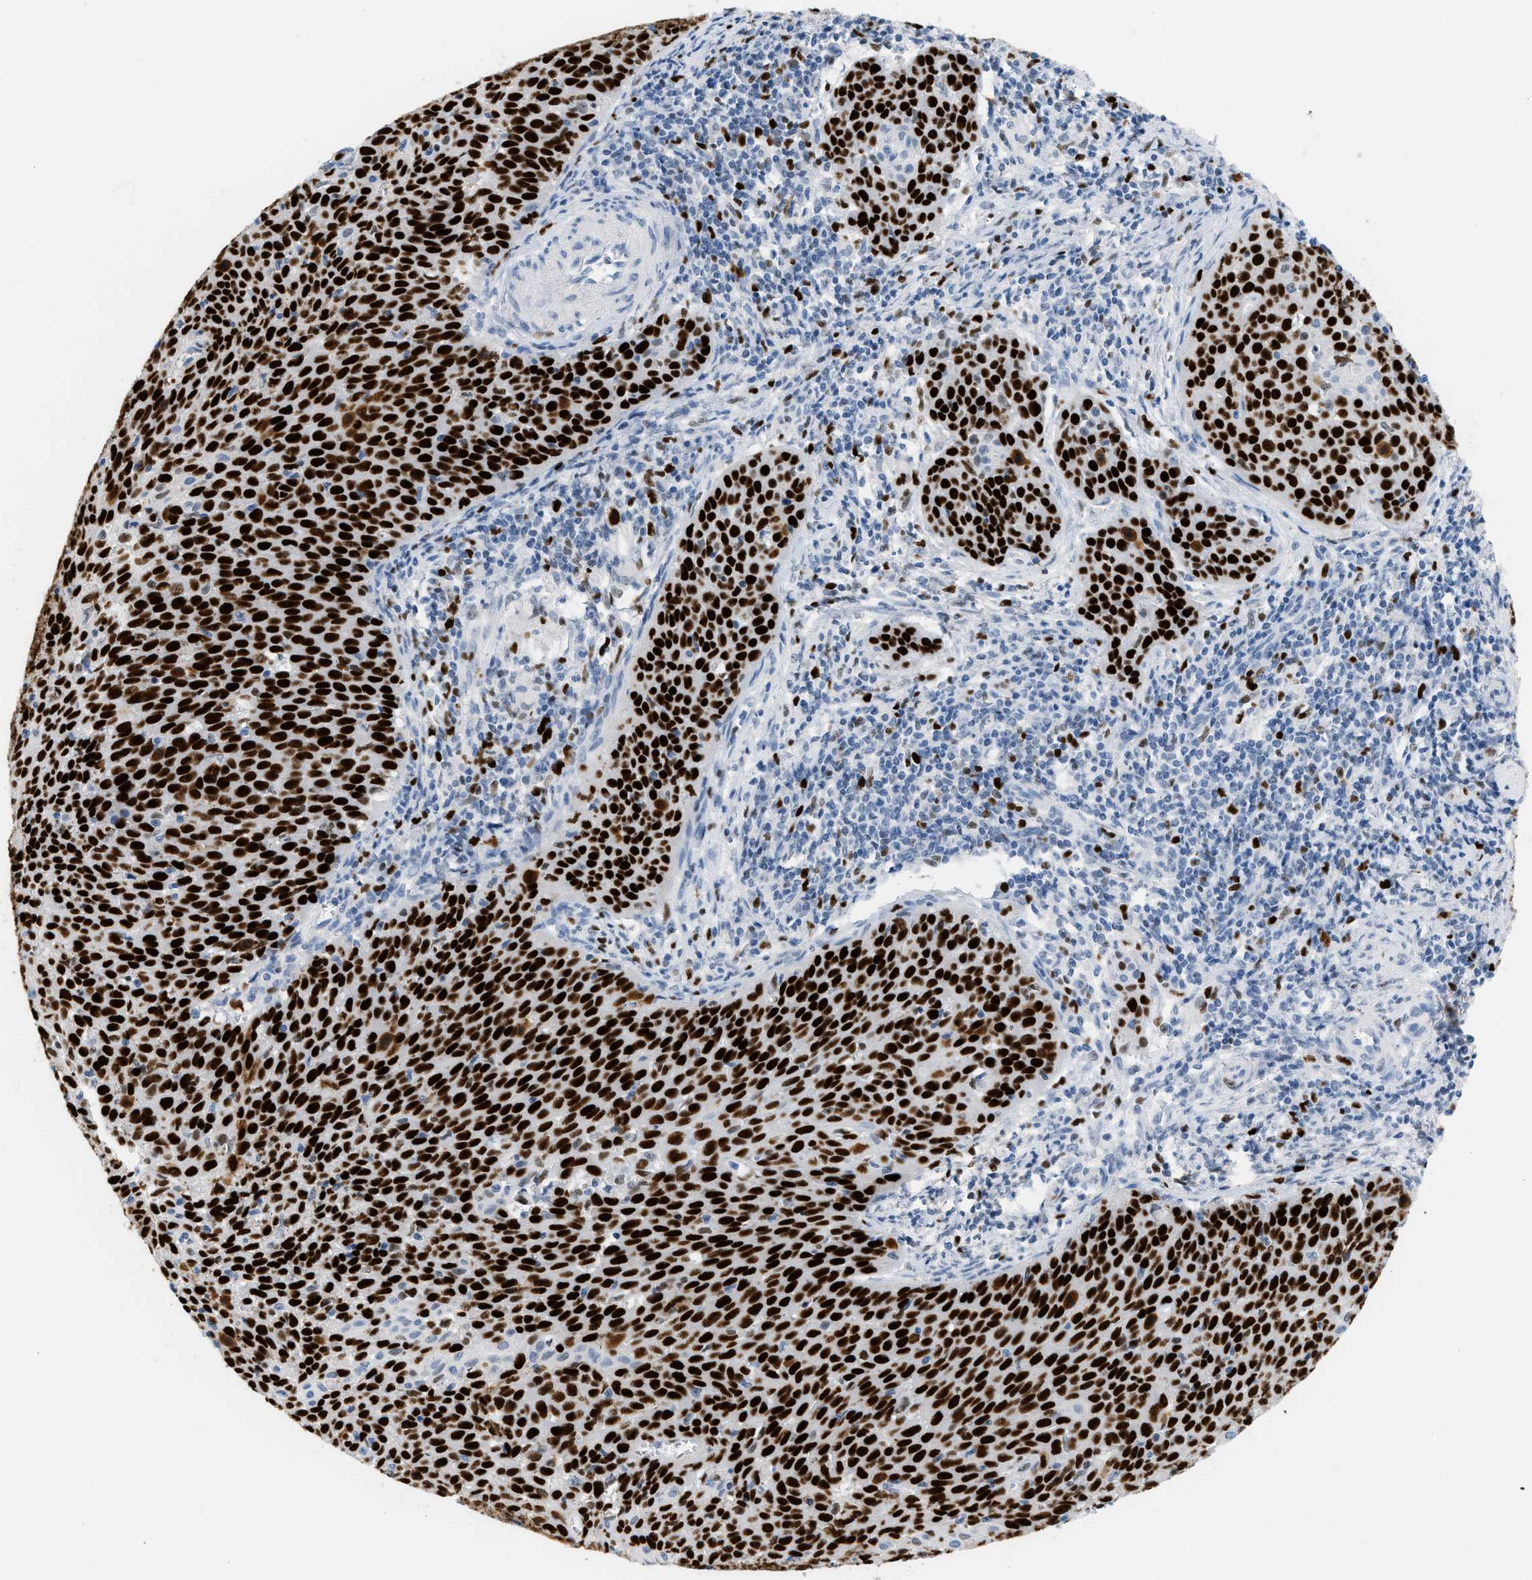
{"staining": {"intensity": "strong", "quantity": ">75%", "location": "nuclear"}, "tissue": "cervical cancer", "cell_type": "Tumor cells", "image_type": "cancer", "snomed": [{"axis": "morphology", "description": "Squamous cell carcinoma, NOS"}, {"axis": "topography", "description": "Cervix"}], "caption": "Brown immunohistochemical staining in cervical cancer exhibits strong nuclear positivity in approximately >75% of tumor cells. (IHC, brightfield microscopy, high magnification).", "gene": "MCM7", "patient": {"sex": "female", "age": 38}}